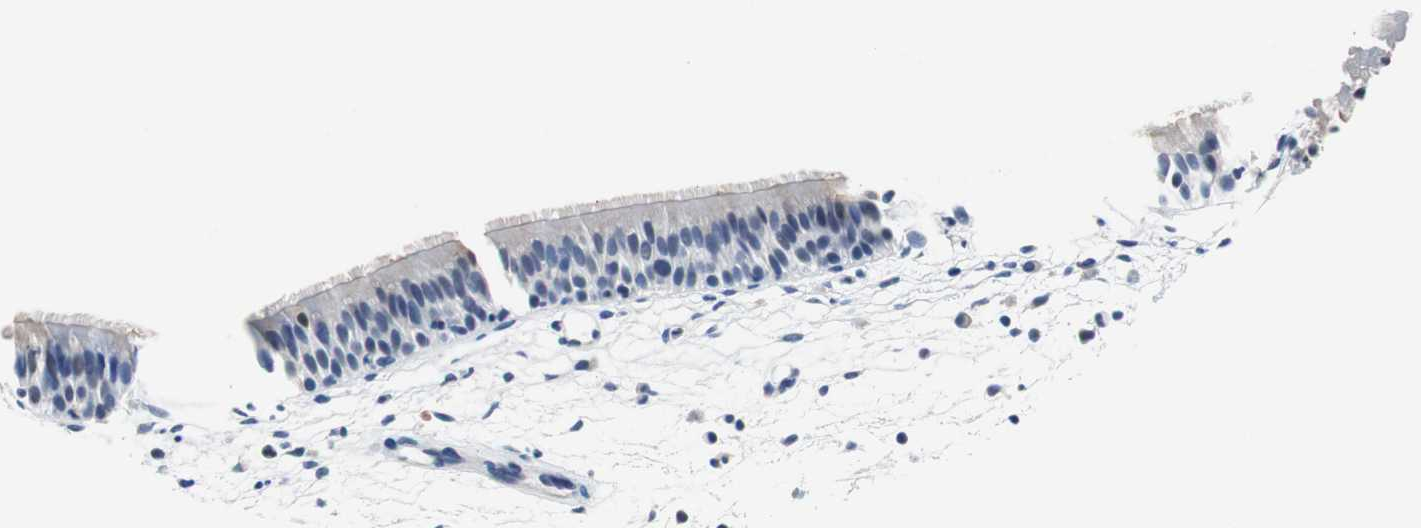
{"staining": {"intensity": "negative", "quantity": "none", "location": "none"}, "tissue": "nasopharynx", "cell_type": "Respiratory epithelial cells", "image_type": "normal", "snomed": [{"axis": "morphology", "description": "Normal tissue, NOS"}, {"axis": "topography", "description": "Nasopharynx"}], "caption": "Immunohistochemistry of unremarkable human nasopharynx demonstrates no expression in respiratory epithelial cells.", "gene": "PCK1", "patient": {"sex": "female", "age": 54}}